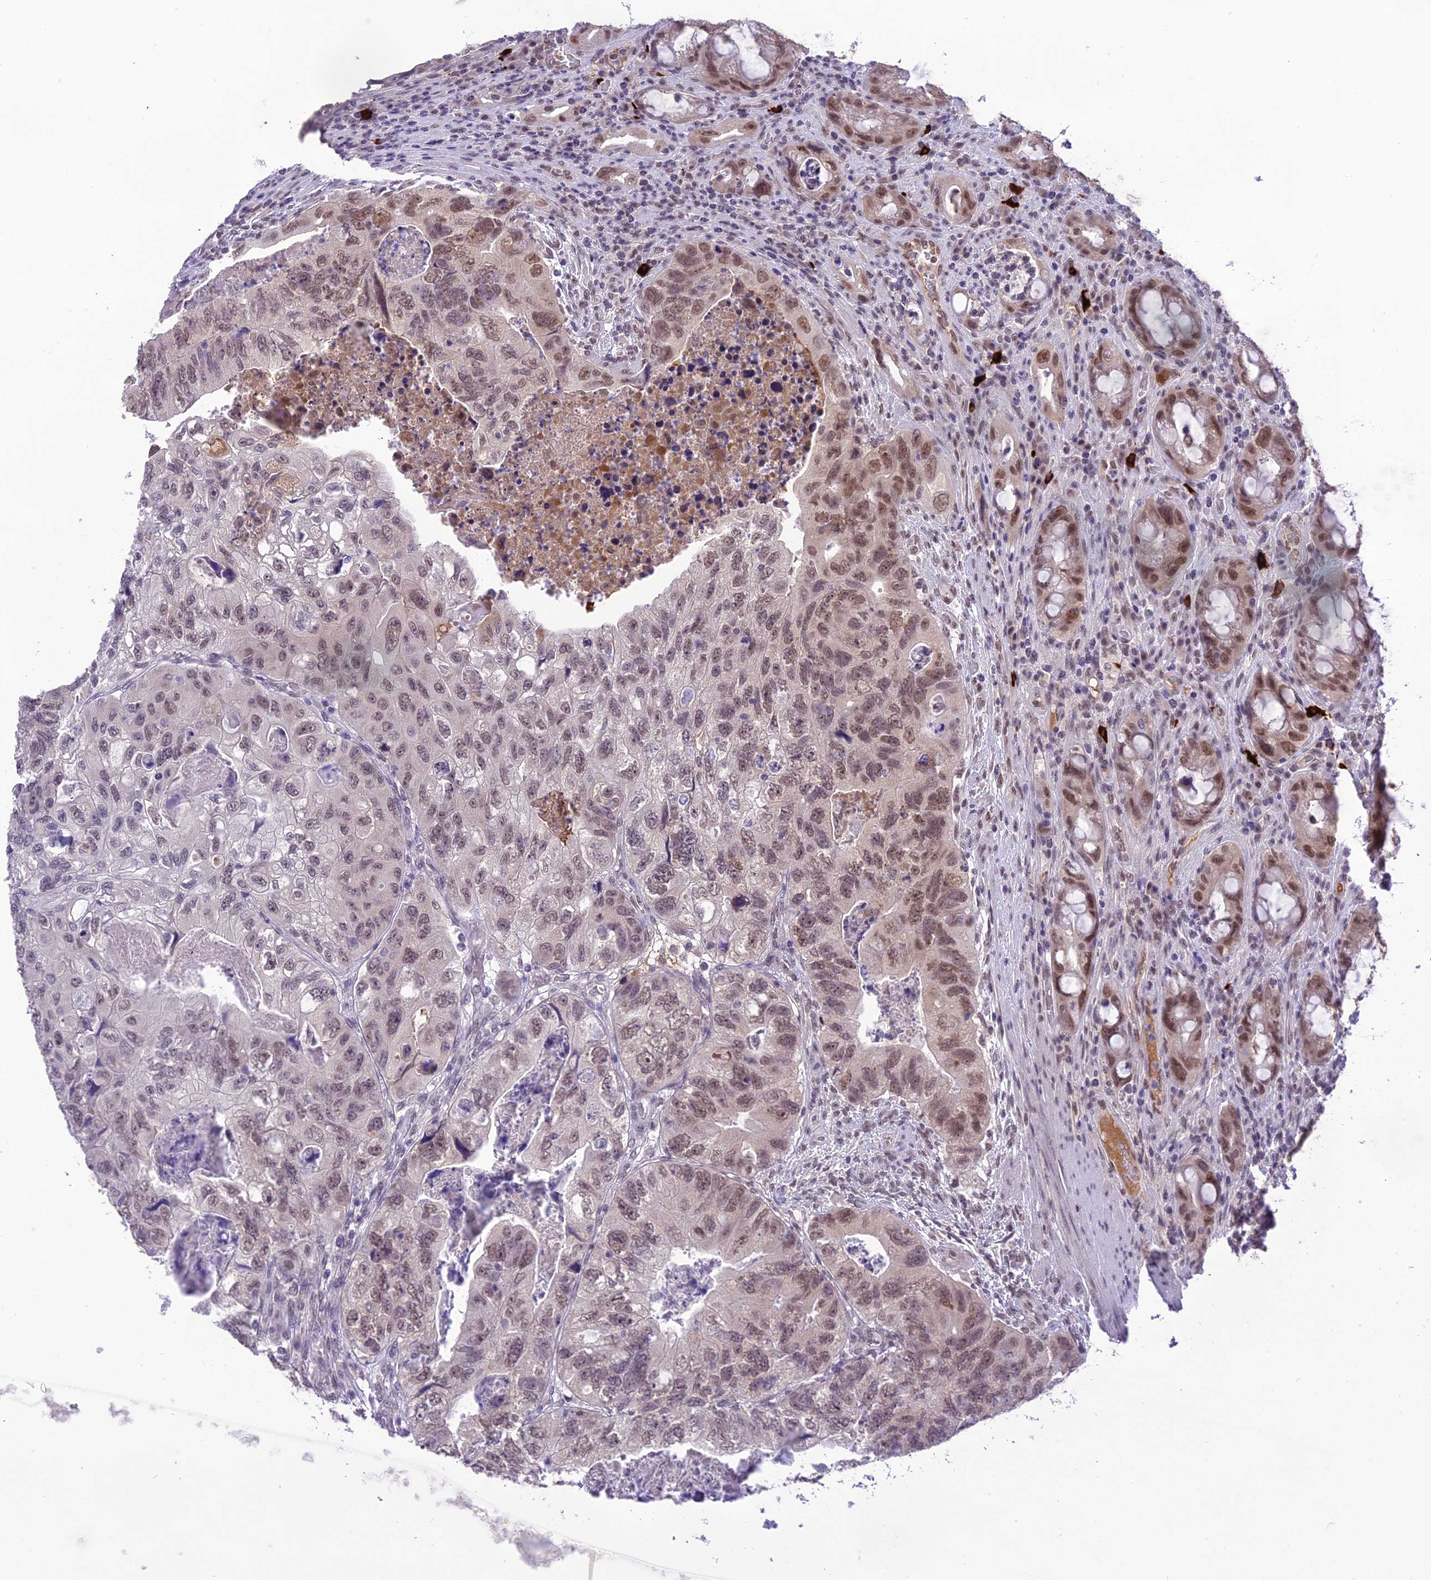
{"staining": {"intensity": "moderate", "quantity": ">75%", "location": "nuclear"}, "tissue": "colorectal cancer", "cell_type": "Tumor cells", "image_type": "cancer", "snomed": [{"axis": "morphology", "description": "Adenocarcinoma, NOS"}, {"axis": "topography", "description": "Rectum"}], "caption": "Colorectal cancer stained with a brown dye demonstrates moderate nuclear positive staining in about >75% of tumor cells.", "gene": "SH3RF3", "patient": {"sex": "male", "age": 63}}